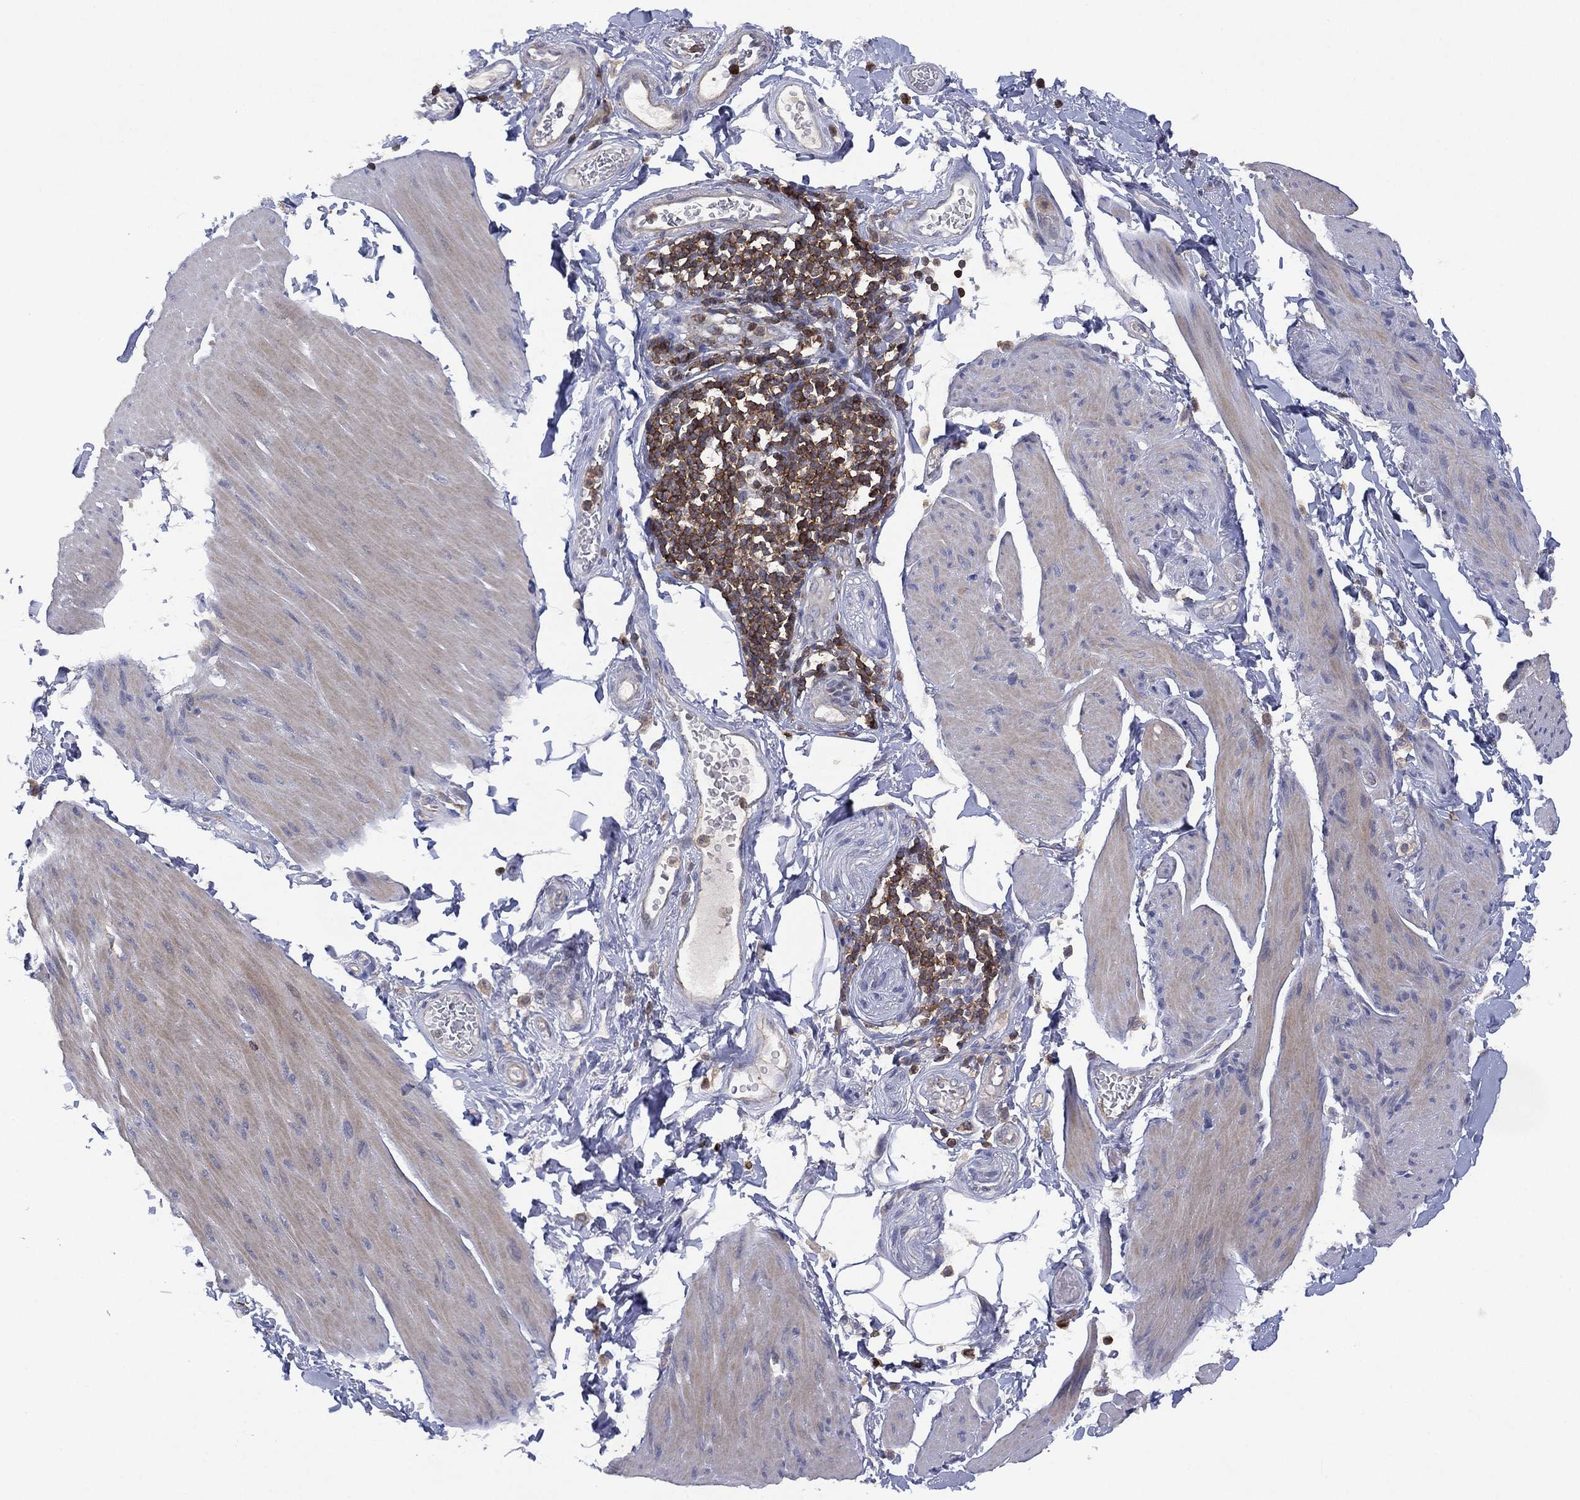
{"staining": {"intensity": "negative", "quantity": "none", "location": "none"}, "tissue": "smooth muscle", "cell_type": "Smooth muscle cells", "image_type": "normal", "snomed": [{"axis": "morphology", "description": "Normal tissue, NOS"}, {"axis": "topography", "description": "Adipose tissue"}, {"axis": "topography", "description": "Smooth muscle"}, {"axis": "topography", "description": "Peripheral nerve tissue"}], "caption": "IHC micrograph of normal smooth muscle: human smooth muscle stained with DAB (3,3'-diaminobenzidine) demonstrates no significant protein expression in smooth muscle cells.", "gene": "DOCK8", "patient": {"sex": "male", "age": 83}}